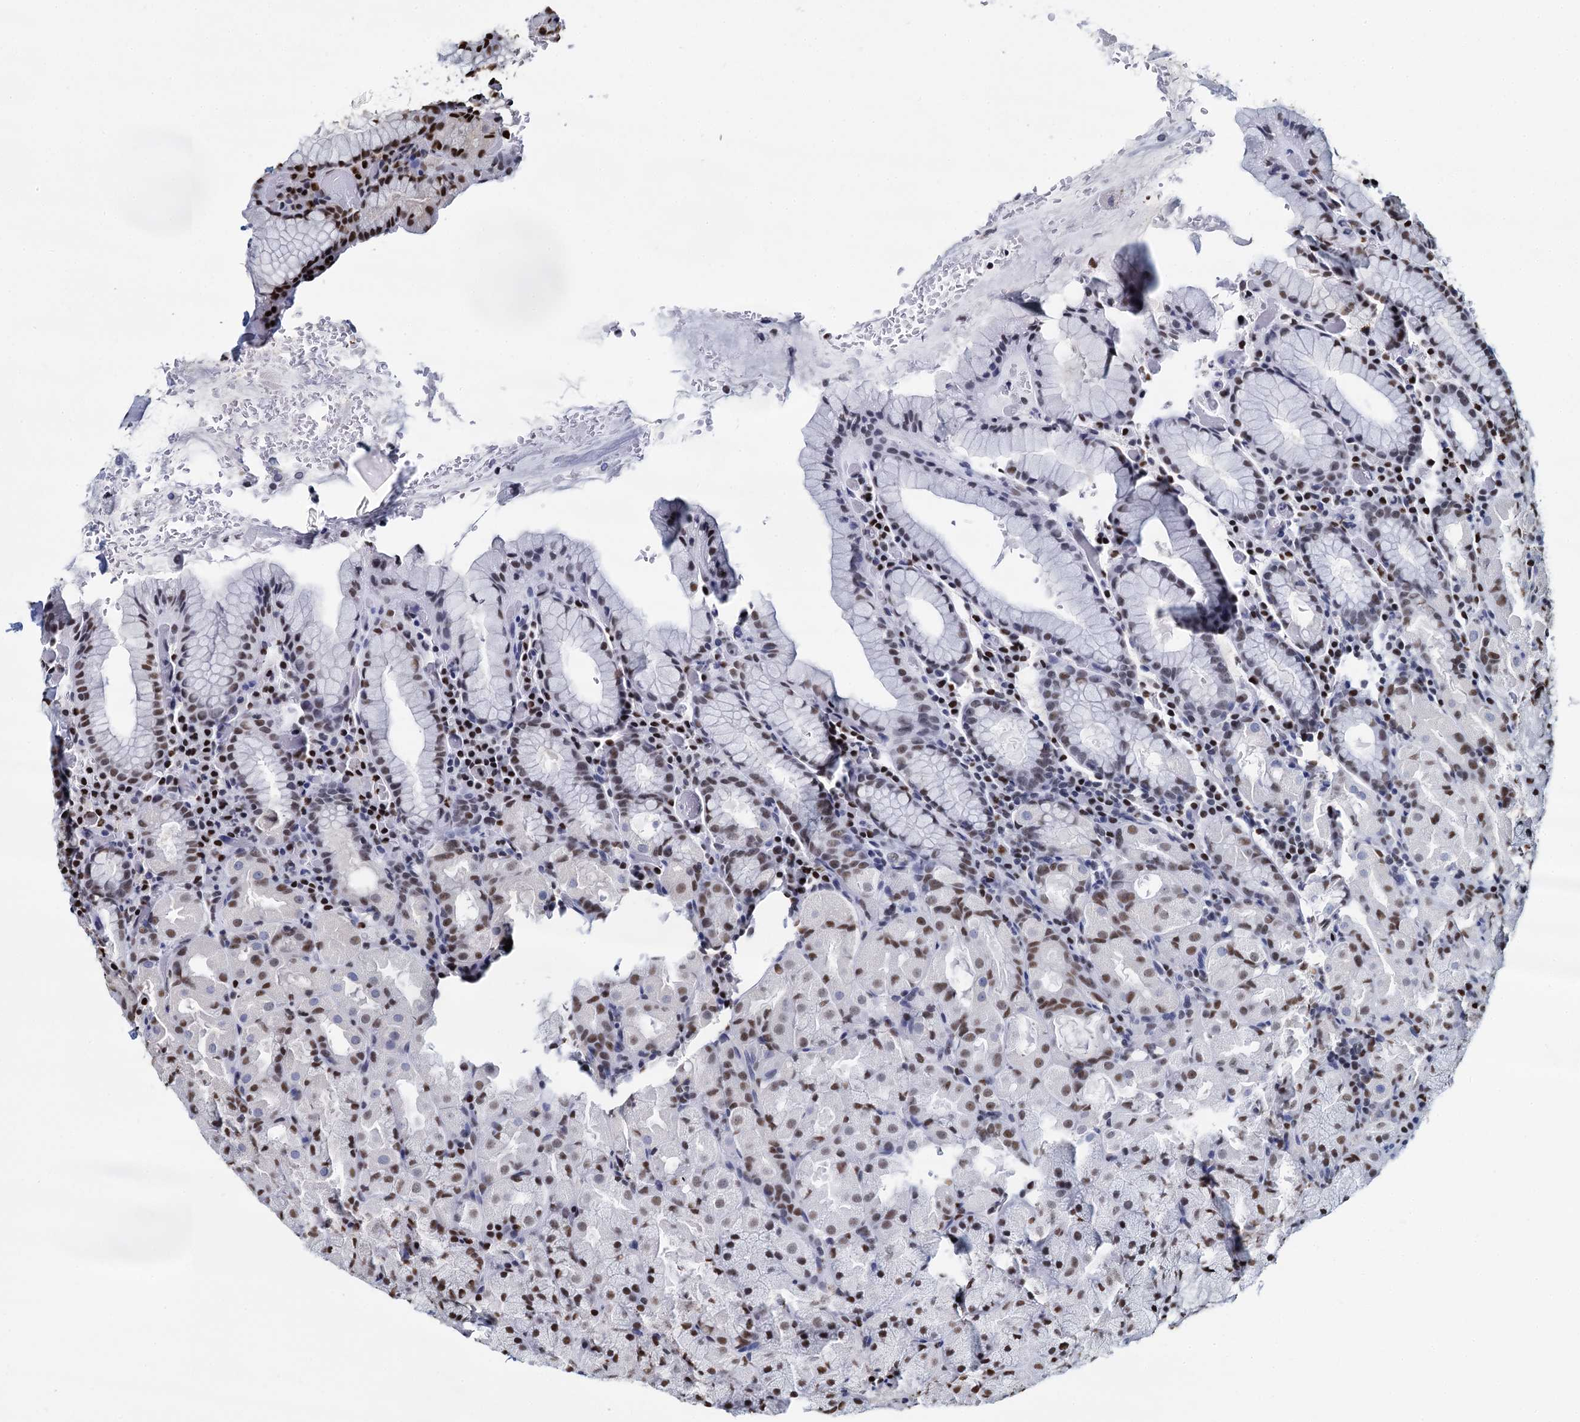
{"staining": {"intensity": "moderate", "quantity": "25%-75%", "location": "nuclear"}, "tissue": "stomach", "cell_type": "Glandular cells", "image_type": "normal", "snomed": [{"axis": "morphology", "description": "Normal tissue, NOS"}, {"axis": "topography", "description": "Stomach, upper"}, {"axis": "topography", "description": "Stomach, lower"}], "caption": "This is an image of immunohistochemistry staining of benign stomach, which shows moderate expression in the nuclear of glandular cells.", "gene": "DCPS", "patient": {"sex": "male", "age": 80}}